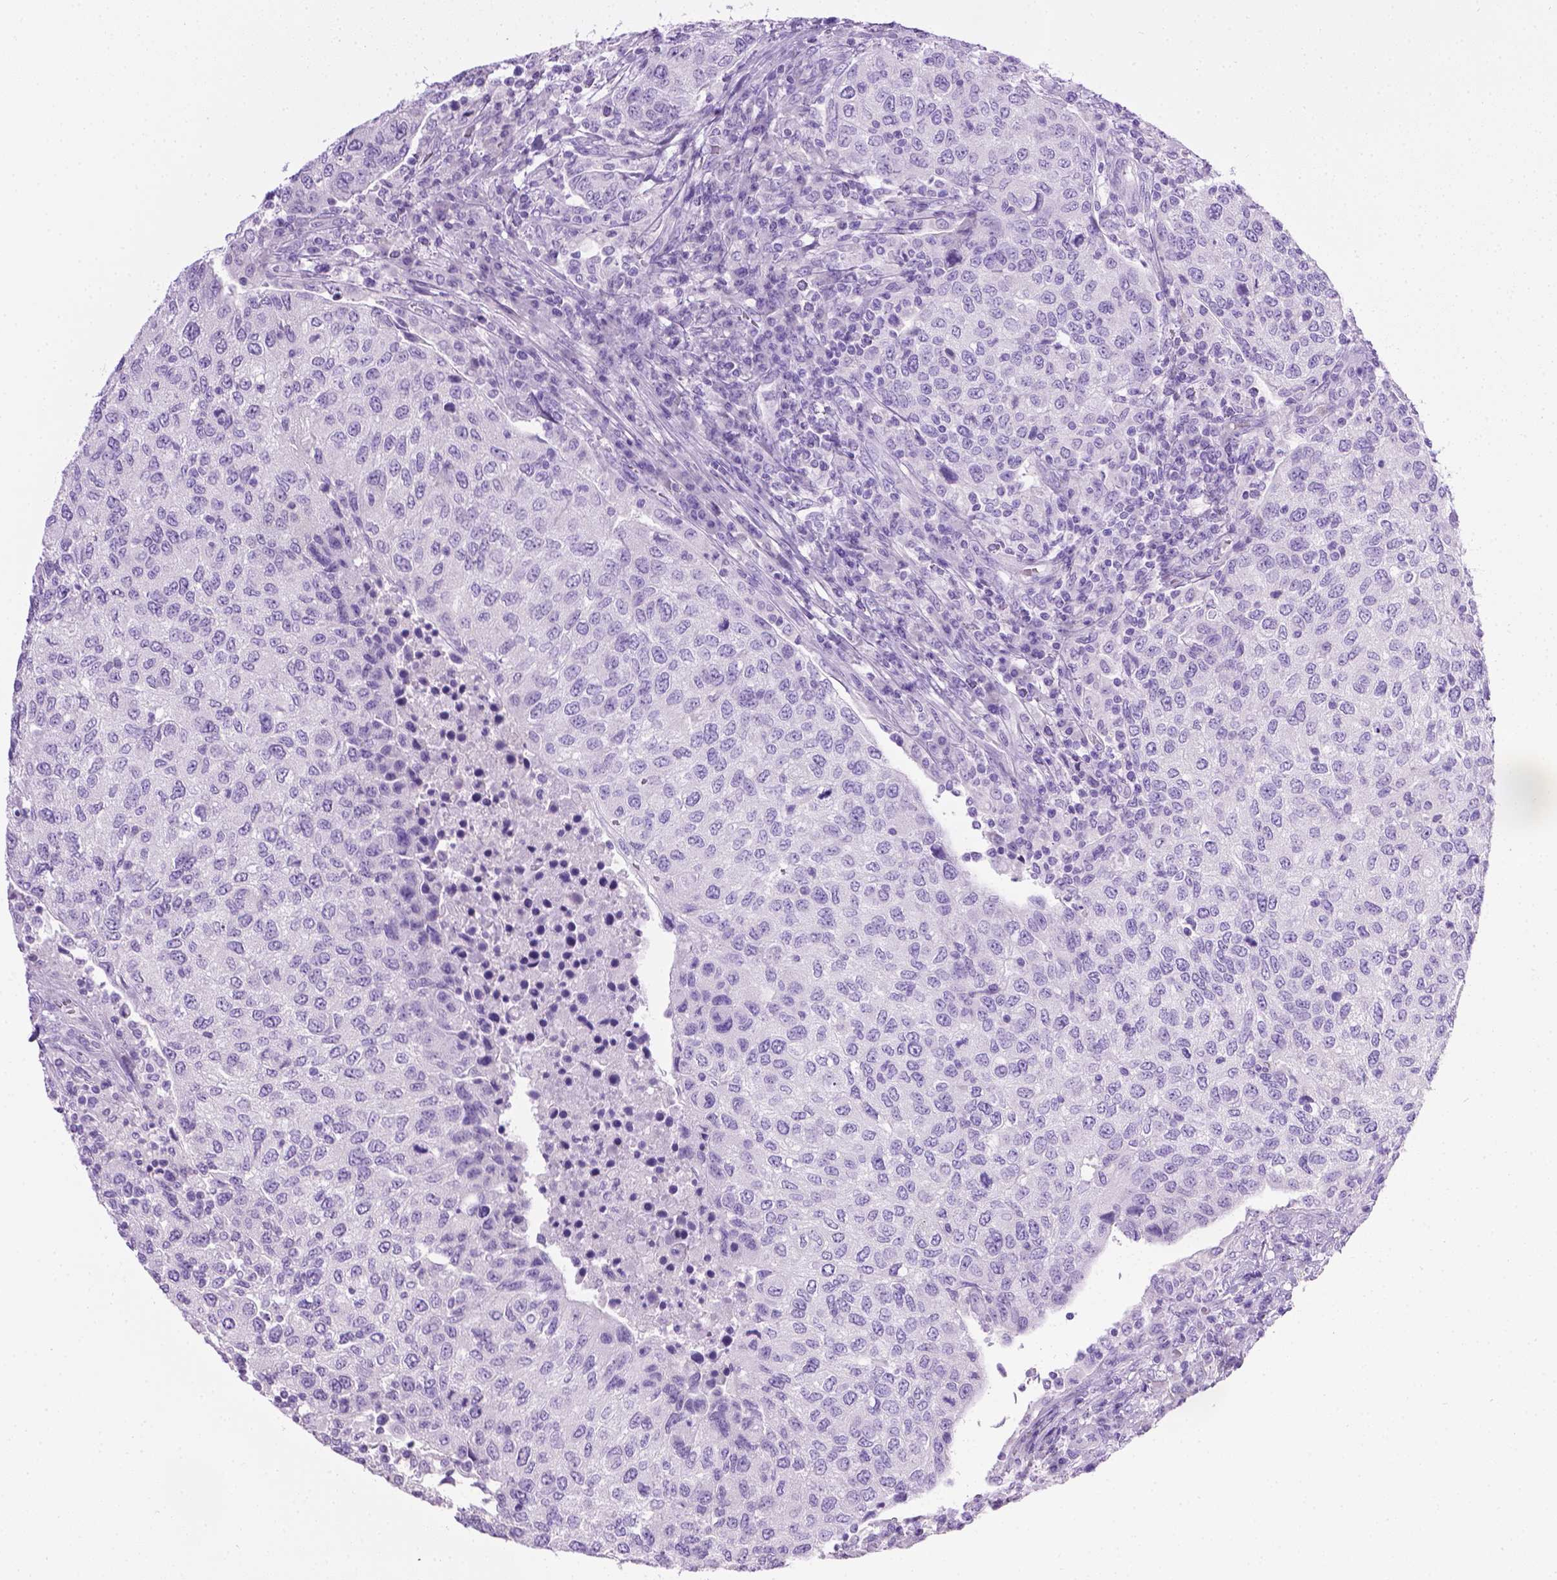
{"staining": {"intensity": "negative", "quantity": "none", "location": "none"}, "tissue": "urothelial cancer", "cell_type": "Tumor cells", "image_type": "cancer", "snomed": [{"axis": "morphology", "description": "Urothelial carcinoma, High grade"}, {"axis": "topography", "description": "Urinary bladder"}], "caption": "Urothelial carcinoma (high-grade) stained for a protein using IHC demonstrates no expression tumor cells.", "gene": "LELP1", "patient": {"sex": "female", "age": 78}}